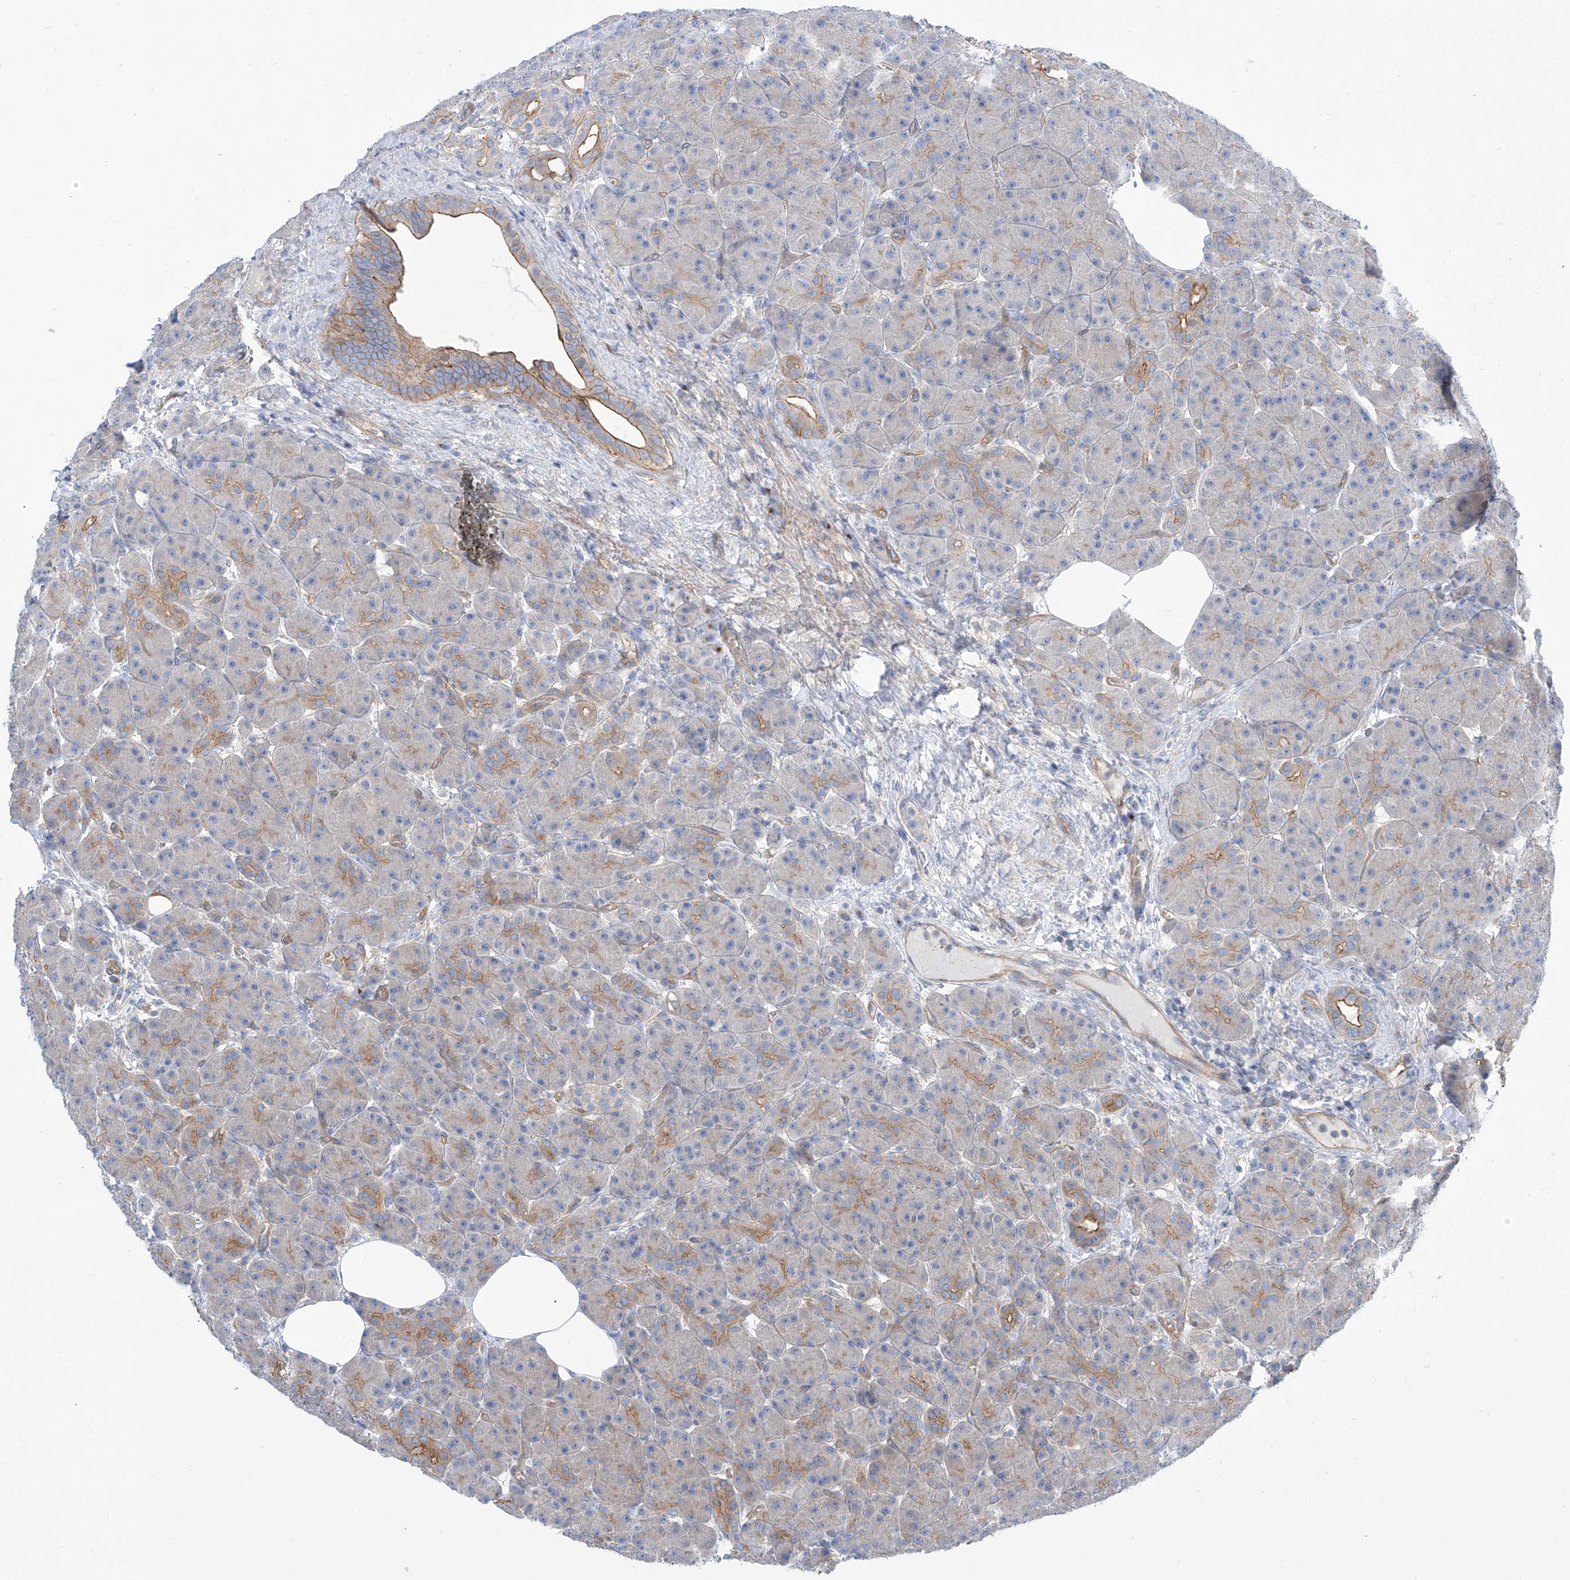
{"staining": {"intensity": "moderate", "quantity": "<25%", "location": "cytoplasmic/membranous"}, "tissue": "pancreas", "cell_type": "Exocrine glandular cells", "image_type": "normal", "snomed": [{"axis": "morphology", "description": "Normal tissue, NOS"}, {"axis": "topography", "description": "Pancreas"}], "caption": "Immunohistochemistry (DAB) staining of unremarkable human pancreas shows moderate cytoplasmic/membranous protein expression in about <25% of exocrine glandular cells. (DAB (3,3'-diaminobenzidine) = brown stain, brightfield microscopy at high magnification).", "gene": "TMEM209", "patient": {"sex": "male", "age": 63}}